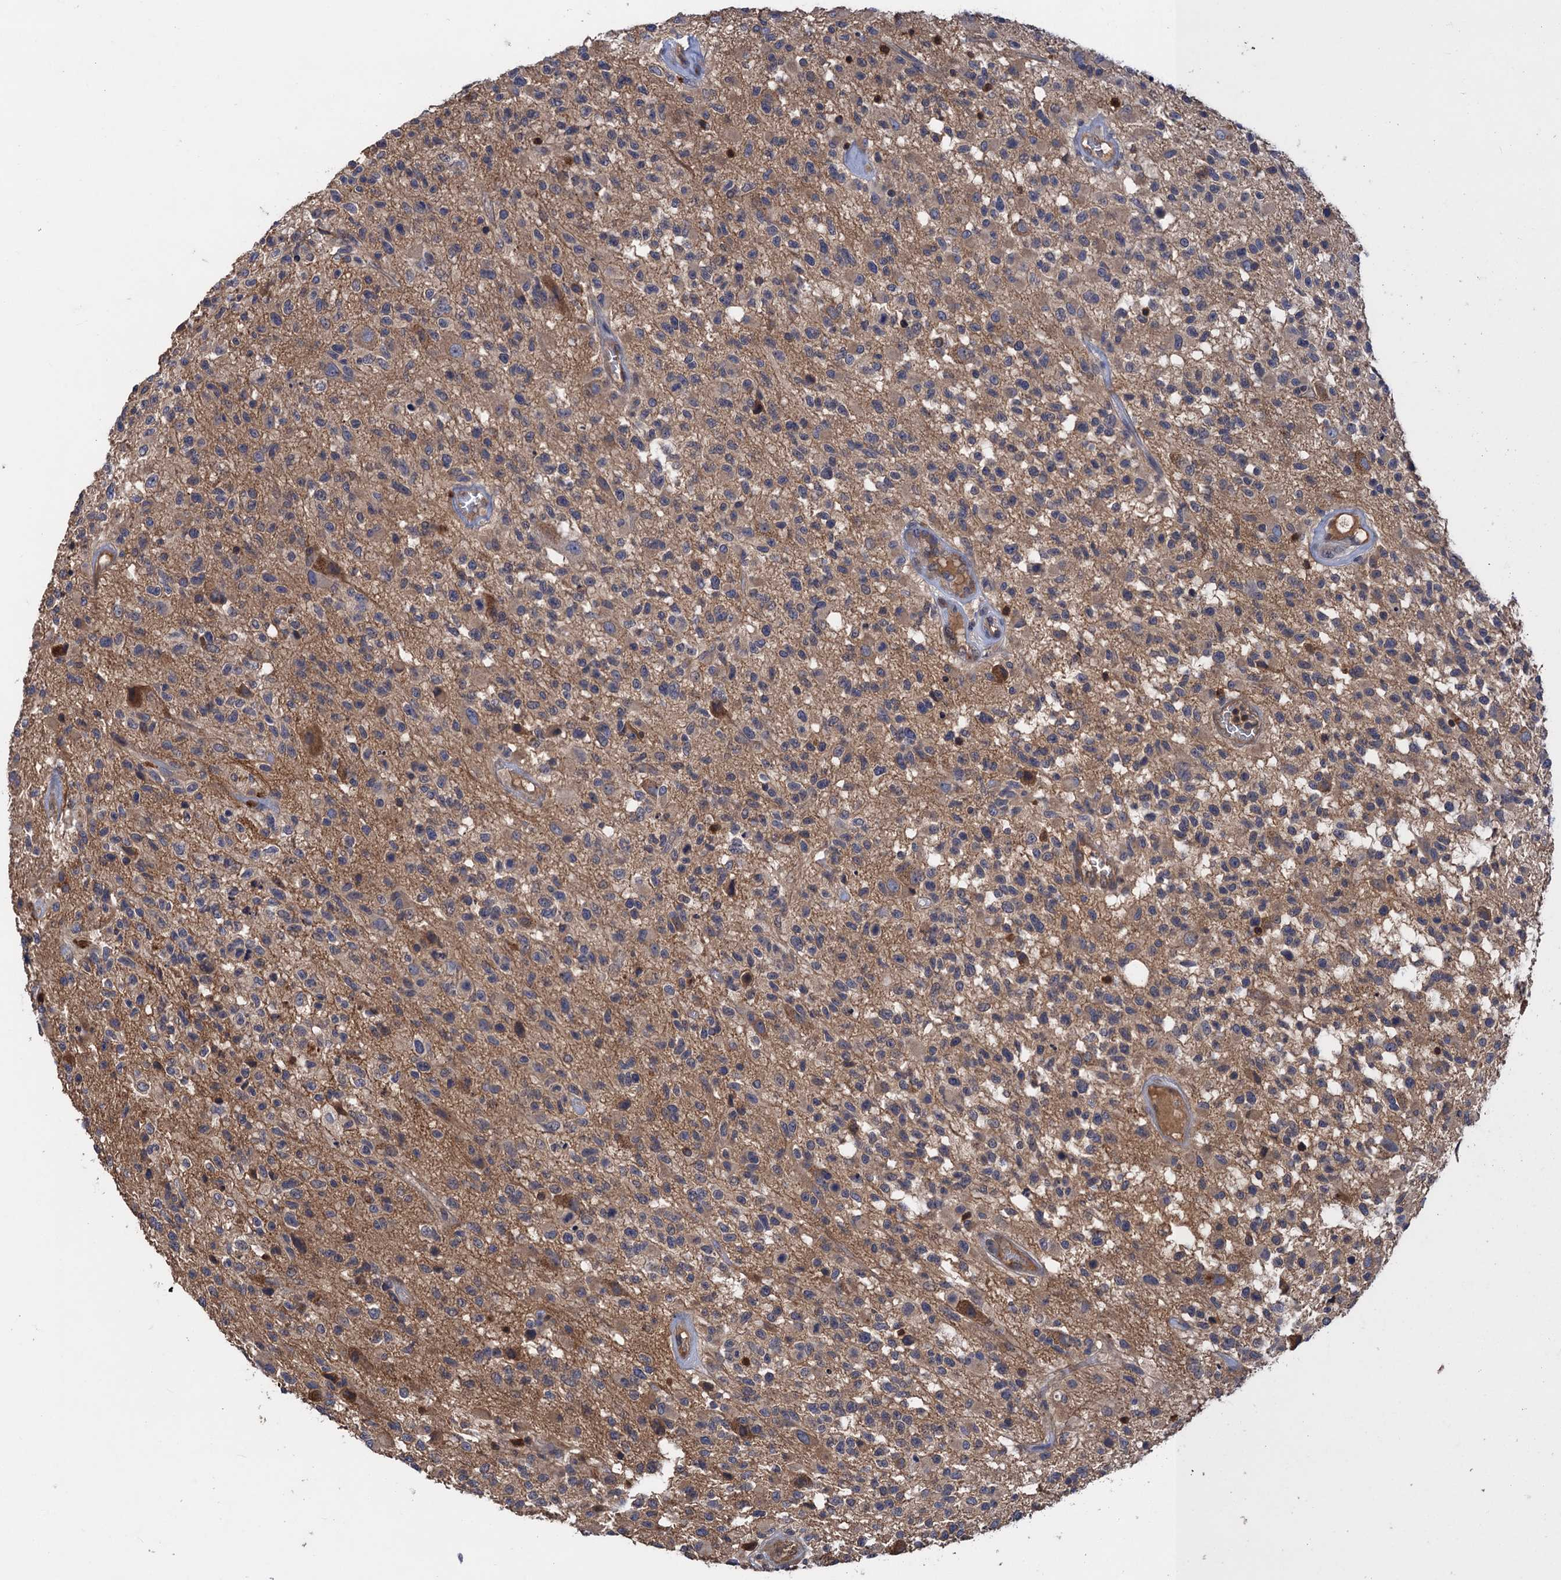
{"staining": {"intensity": "weak", "quantity": "25%-75%", "location": "cytoplasmic/membranous"}, "tissue": "glioma", "cell_type": "Tumor cells", "image_type": "cancer", "snomed": [{"axis": "morphology", "description": "Glioma, malignant, High grade"}, {"axis": "morphology", "description": "Glioblastoma, NOS"}, {"axis": "topography", "description": "Brain"}], "caption": "Human glioma stained with a brown dye exhibits weak cytoplasmic/membranous positive expression in approximately 25%-75% of tumor cells.", "gene": "DGKA", "patient": {"sex": "male", "age": 60}}